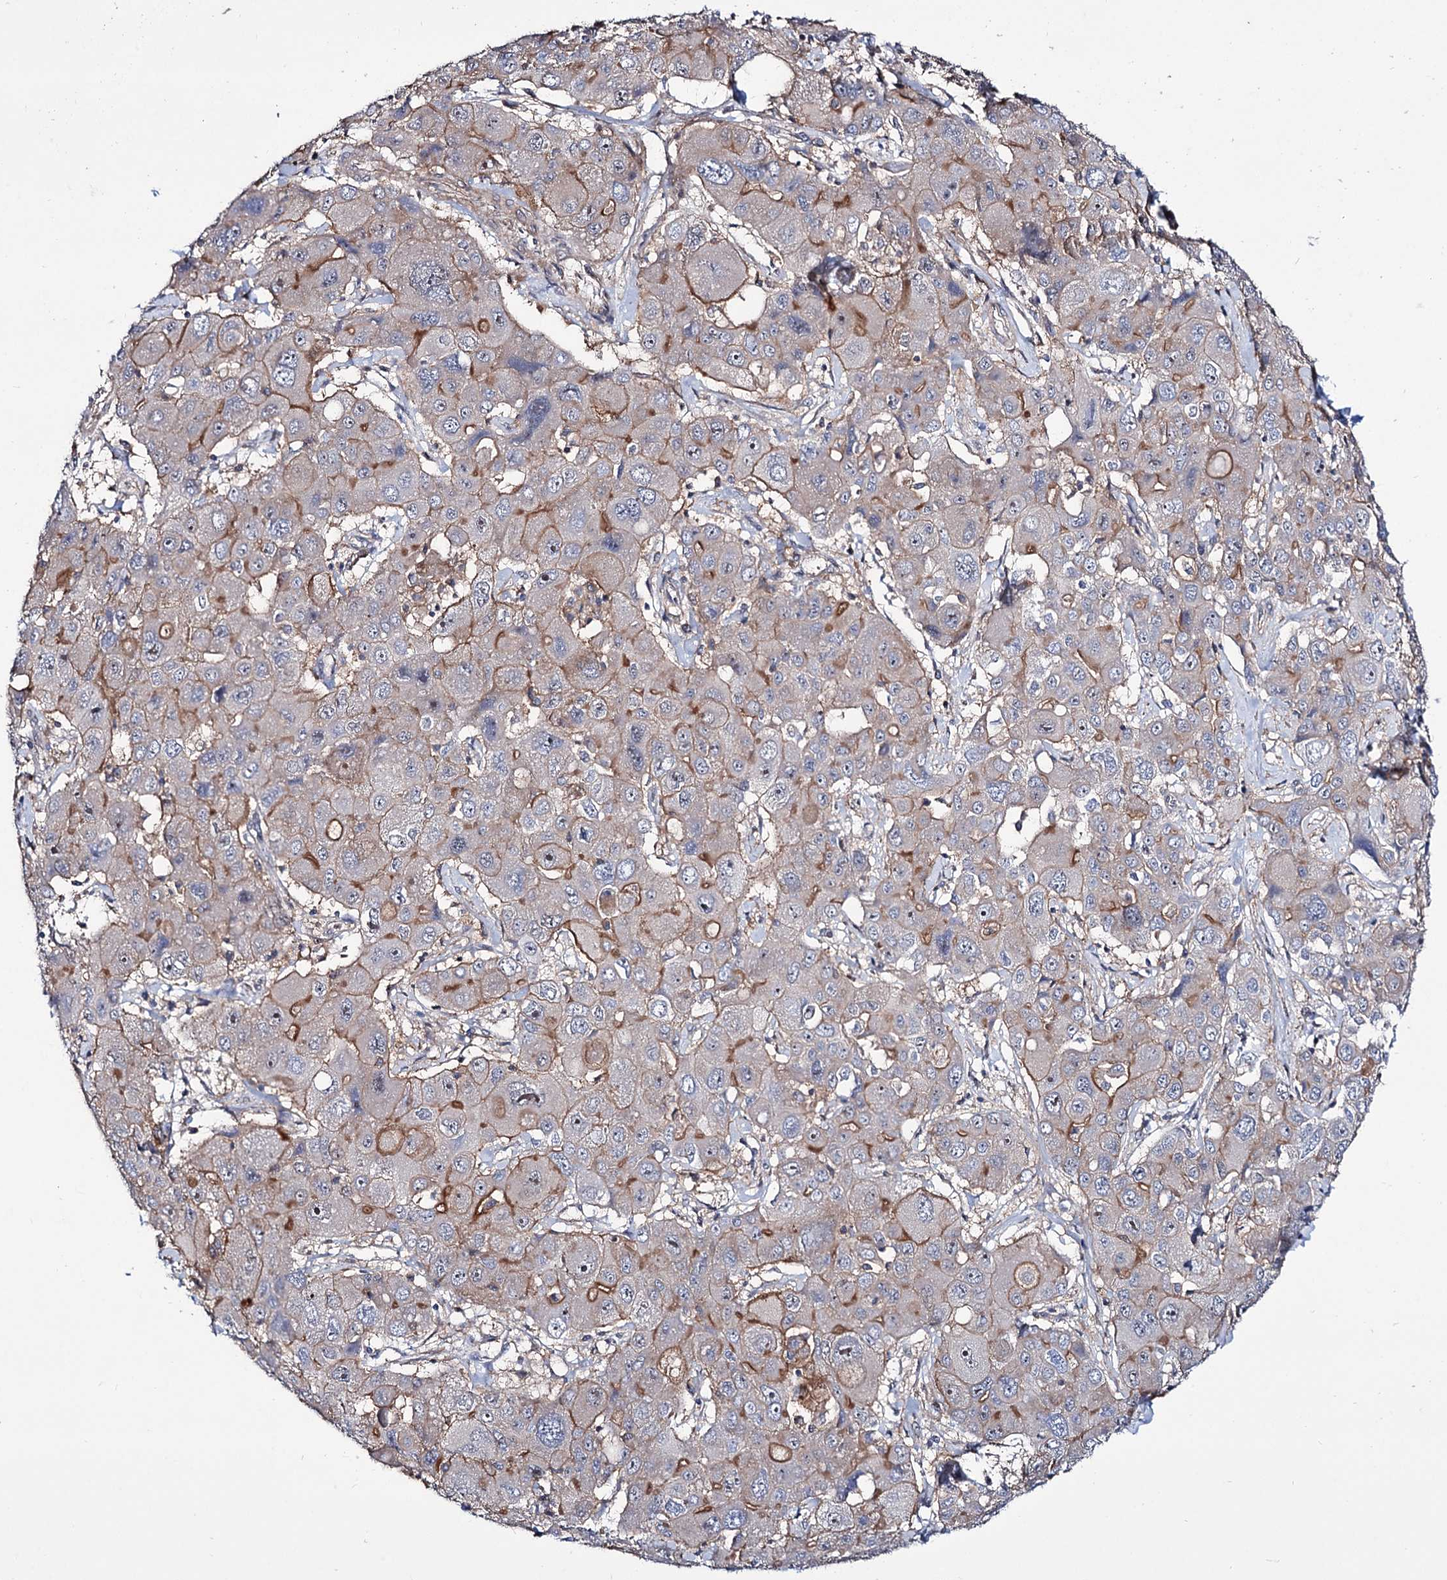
{"staining": {"intensity": "moderate", "quantity": "25%-75%", "location": "cytoplasmic/membranous"}, "tissue": "liver cancer", "cell_type": "Tumor cells", "image_type": "cancer", "snomed": [{"axis": "morphology", "description": "Cholangiocarcinoma"}, {"axis": "topography", "description": "Liver"}], "caption": "The immunohistochemical stain labels moderate cytoplasmic/membranous expression in tumor cells of liver cancer tissue. The protein of interest is shown in brown color, while the nuclei are stained blue.", "gene": "SEC24A", "patient": {"sex": "male", "age": 67}}